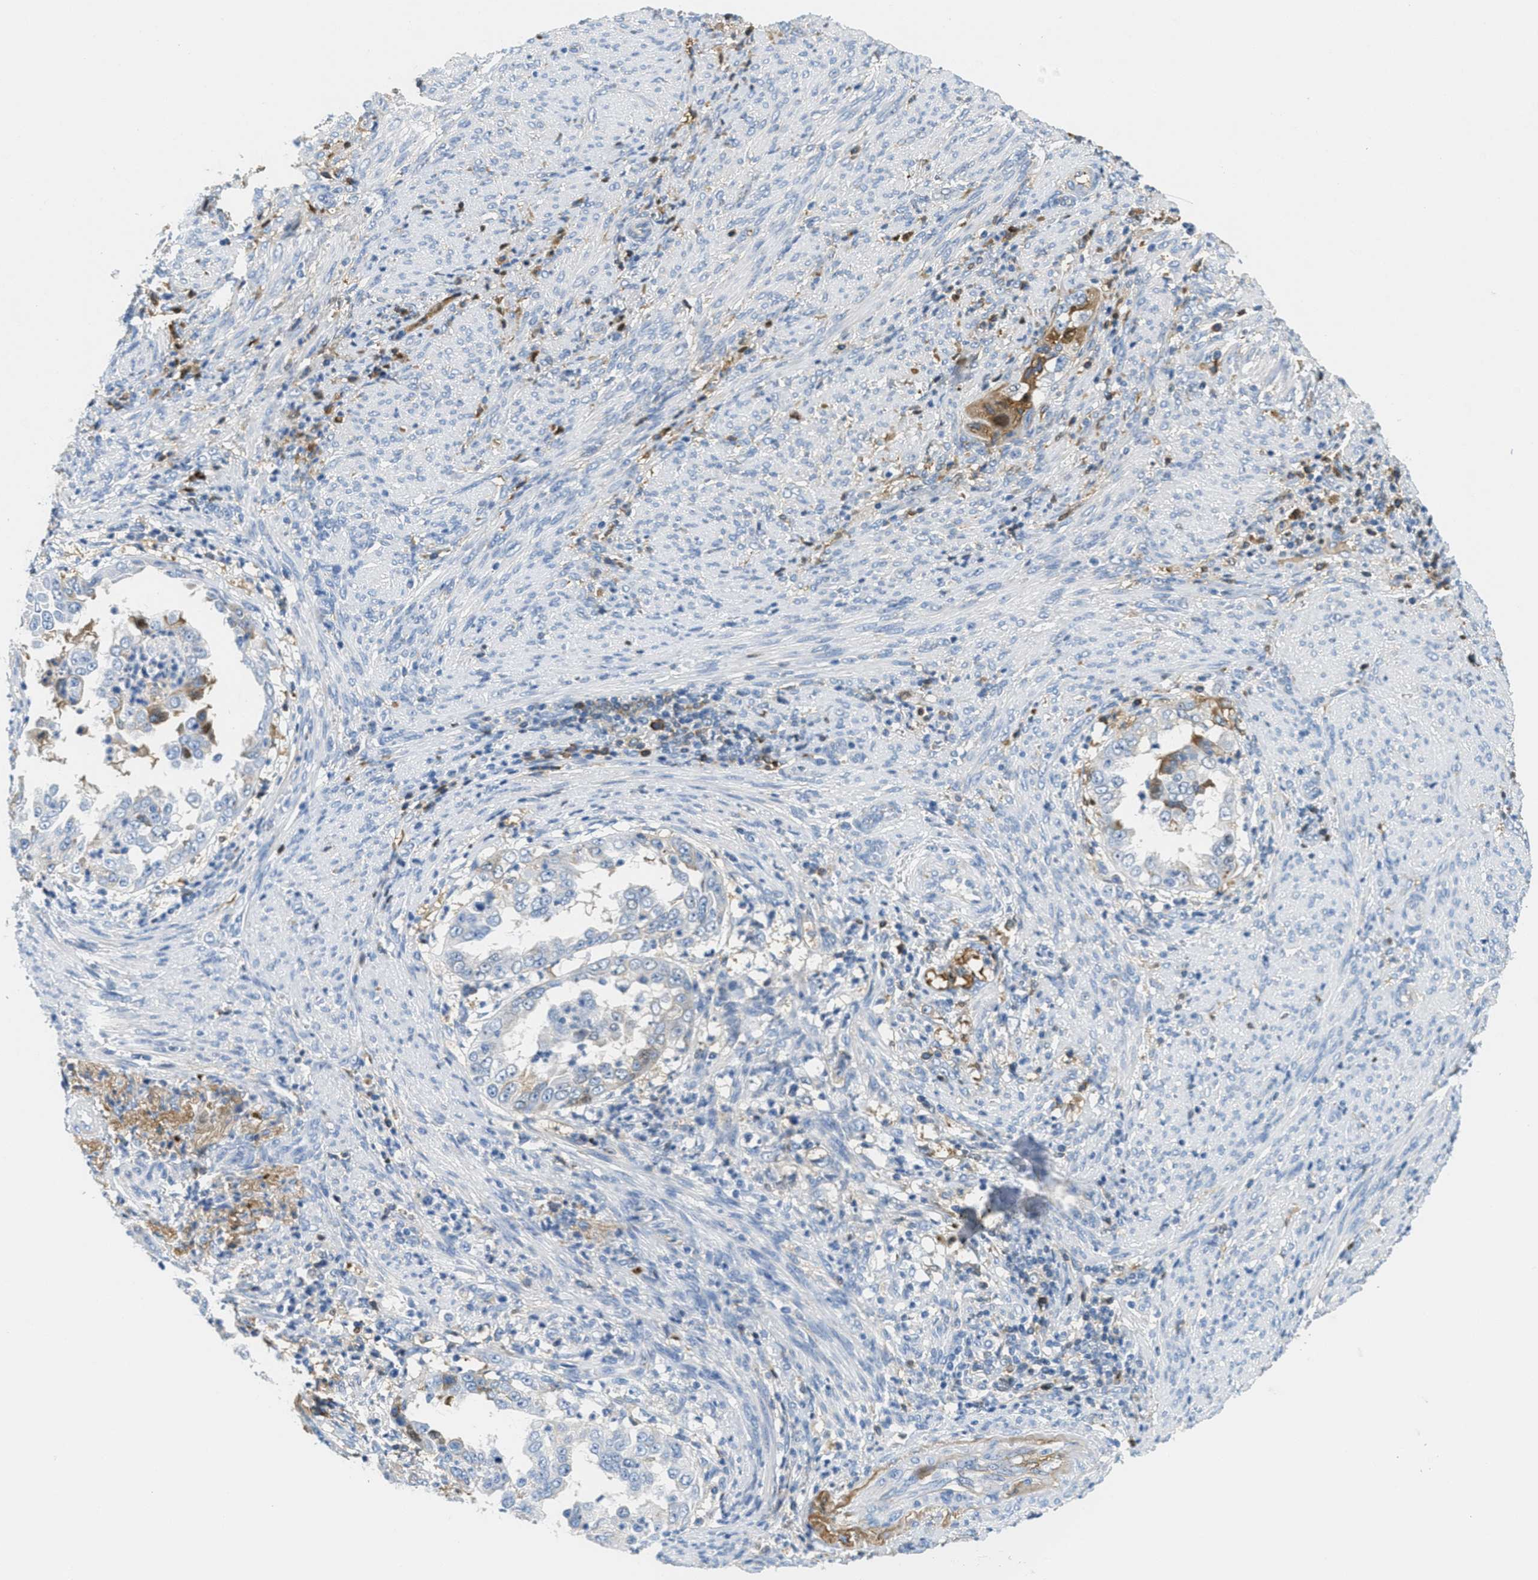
{"staining": {"intensity": "negative", "quantity": "none", "location": "none"}, "tissue": "endometrial cancer", "cell_type": "Tumor cells", "image_type": "cancer", "snomed": [{"axis": "morphology", "description": "Adenocarcinoma, NOS"}, {"axis": "topography", "description": "Endometrium"}], "caption": "High magnification brightfield microscopy of endometrial cancer stained with DAB (3,3'-diaminobenzidine) (brown) and counterstained with hematoxylin (blue): tumor cells show no significant staining.", "gene": "SERPINA1", "patient": {"sex": "female", "age": 85}}